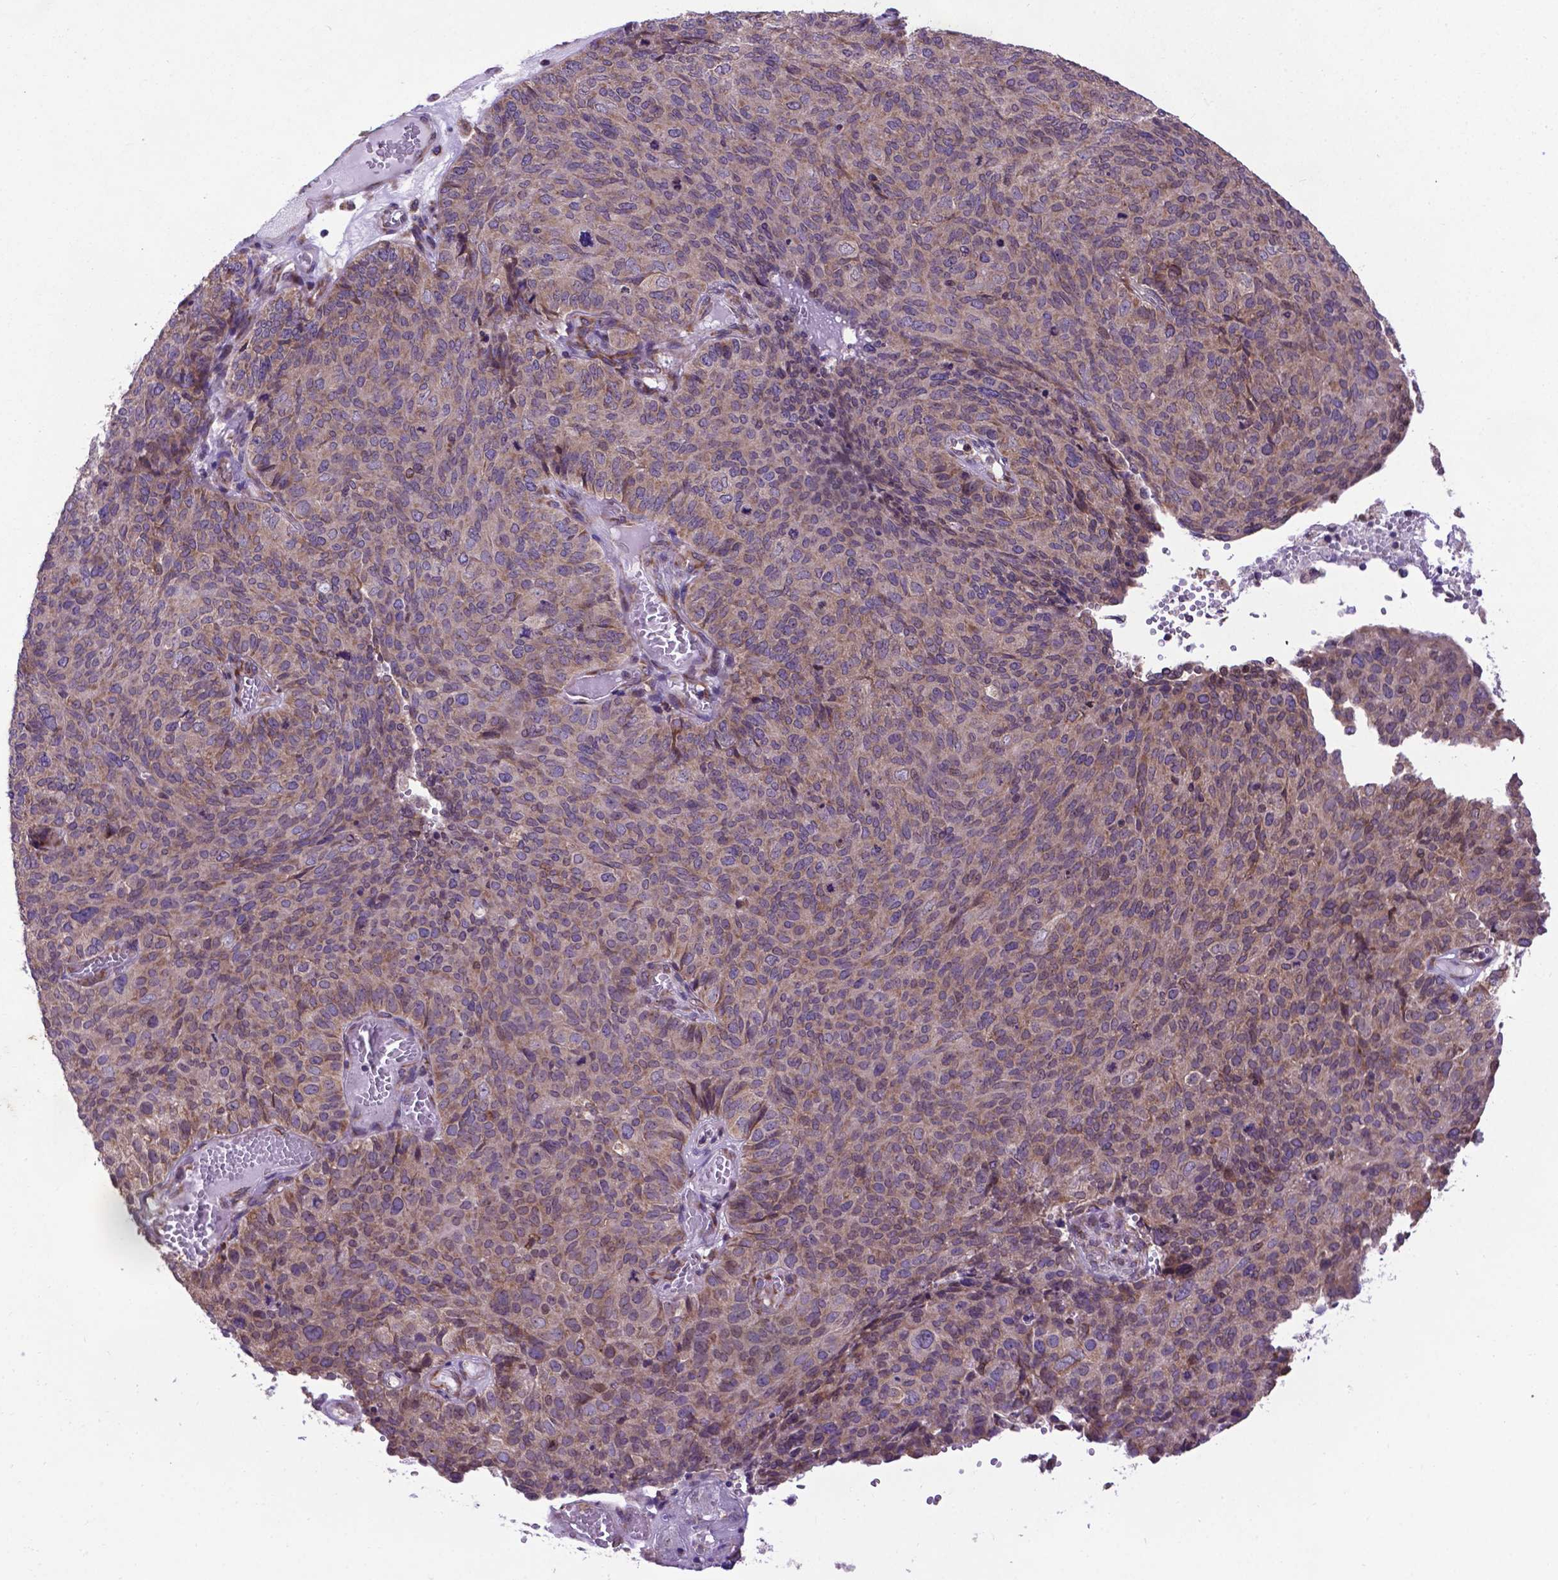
{"staining": {"intensity": "moderate", "quantity": ">75%", "location": "cytoplasmic/membranous"}, "tissue": "ovarian cancer", "cell_type": "Tumor cells", "image_type": "cancer", "snomed": [{"axis": "morphology", "description": "Carcinoma, endometroid"}, {"axis": "topography", "description": "Ovary"}], "caption": "Brown immunohistochemical staining in ovarian cancer demonstrates moderate cytoplasmic/membranous positivity in about >75% of tumor cells.", "gene": "WDR83OS", "patient": {"sex": "female", "age": 58}}